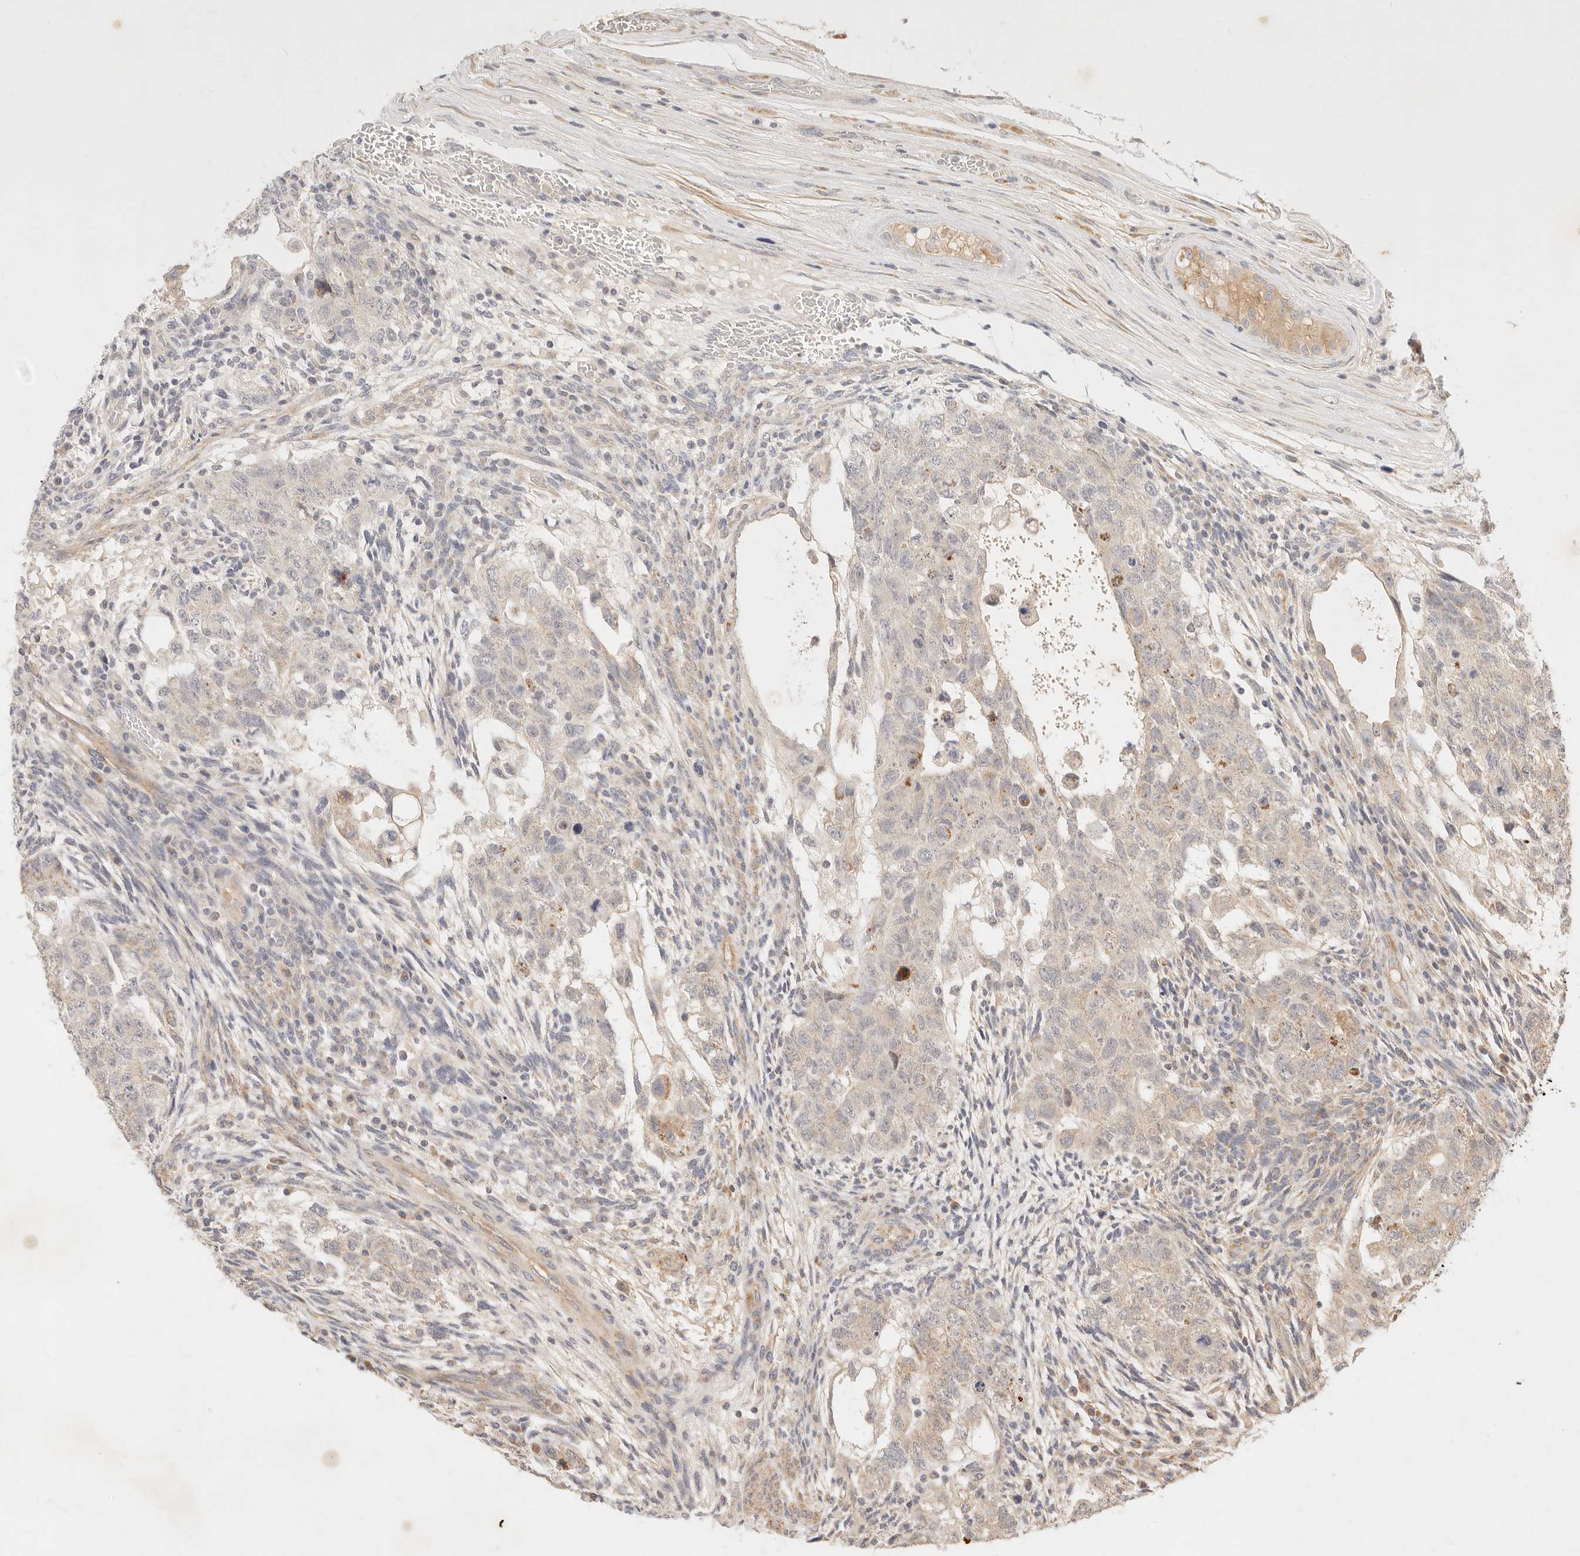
{"staining": {"intensity": "negative", "quantity": "none", "location": "none"}, "tissue": "testis cancer", "cell_type": "Tumor cells", "image_type": "cancer", "snomed": [{"axis": "morphology", "description": "Normal tissue, NOS"}, {"axis": "morphology", "description": "Carcinoma, Embryonal, NOS"}, {"axis": "topography", "description": "Testis"}], "caption": "High magnification brightfield microscopy of testis cancer stained with DAB (brown) and counterstained with hematoxylin (blue): tumor cells show no significant positivity.", "gene": "RUBCNL", "patient": {"sex": "male", "age": 36}}